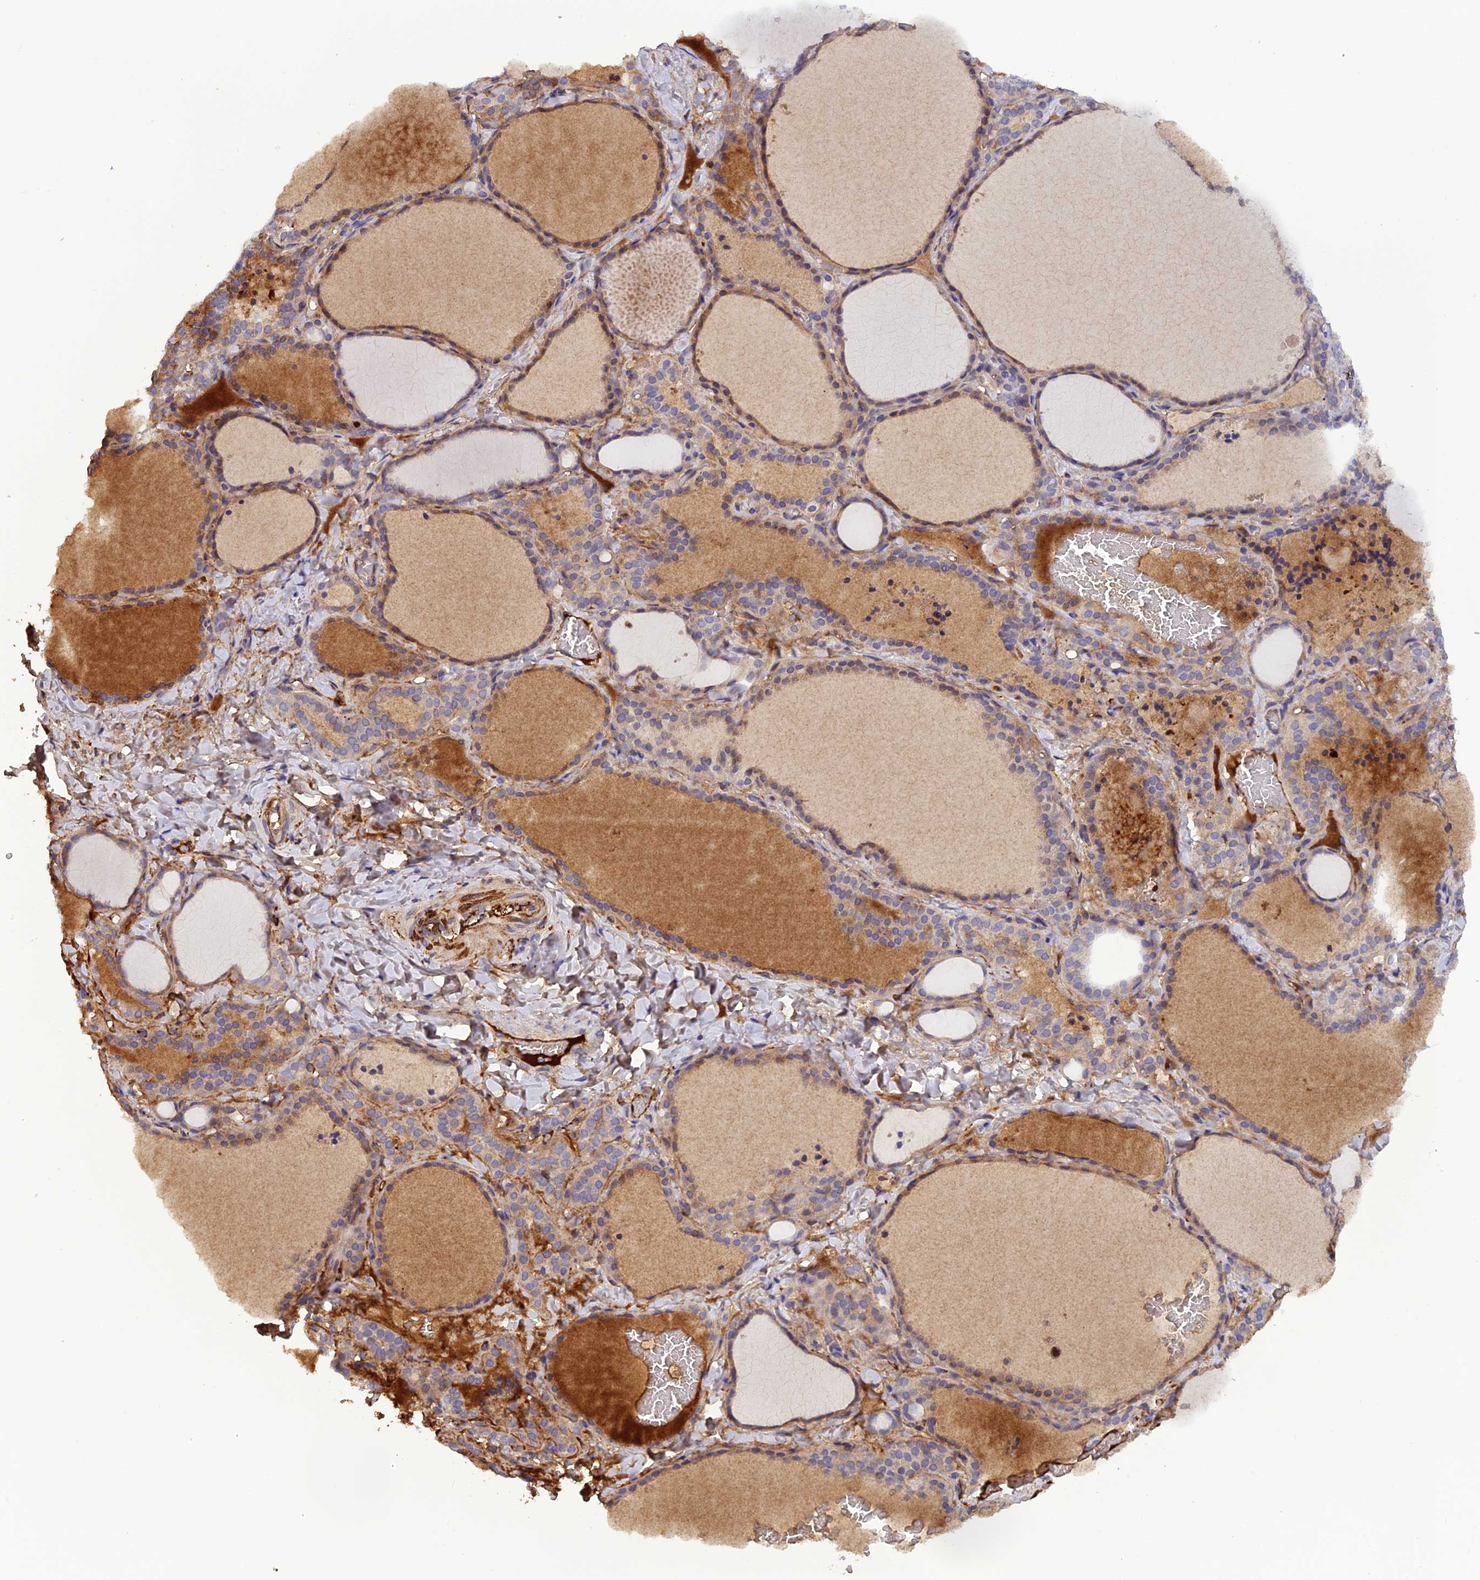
{"staining": {"intensity": "moderate", "quantity": "25%-75%", "location": "cytoplasmic/membranous,nuclear"}, "tissue": "thyroid gland", "cell_type": "Glandular cells", "image_type": "normal", "snomed": [{"axis": "morphology", "description": "Normal tissue, NOS"}, {"axis": "topography", "description": "Thyroid gland"}], "caption": "Approximately 25%-75% of glandular cells in unremarkable human thyroid gland reveal moderate cytoplasmic/membranous,nuclear protein positivity as visualized by brown immunohistochemical staining.", "gene": "PZP", "patient": {"sex": "female", "age": 22}}